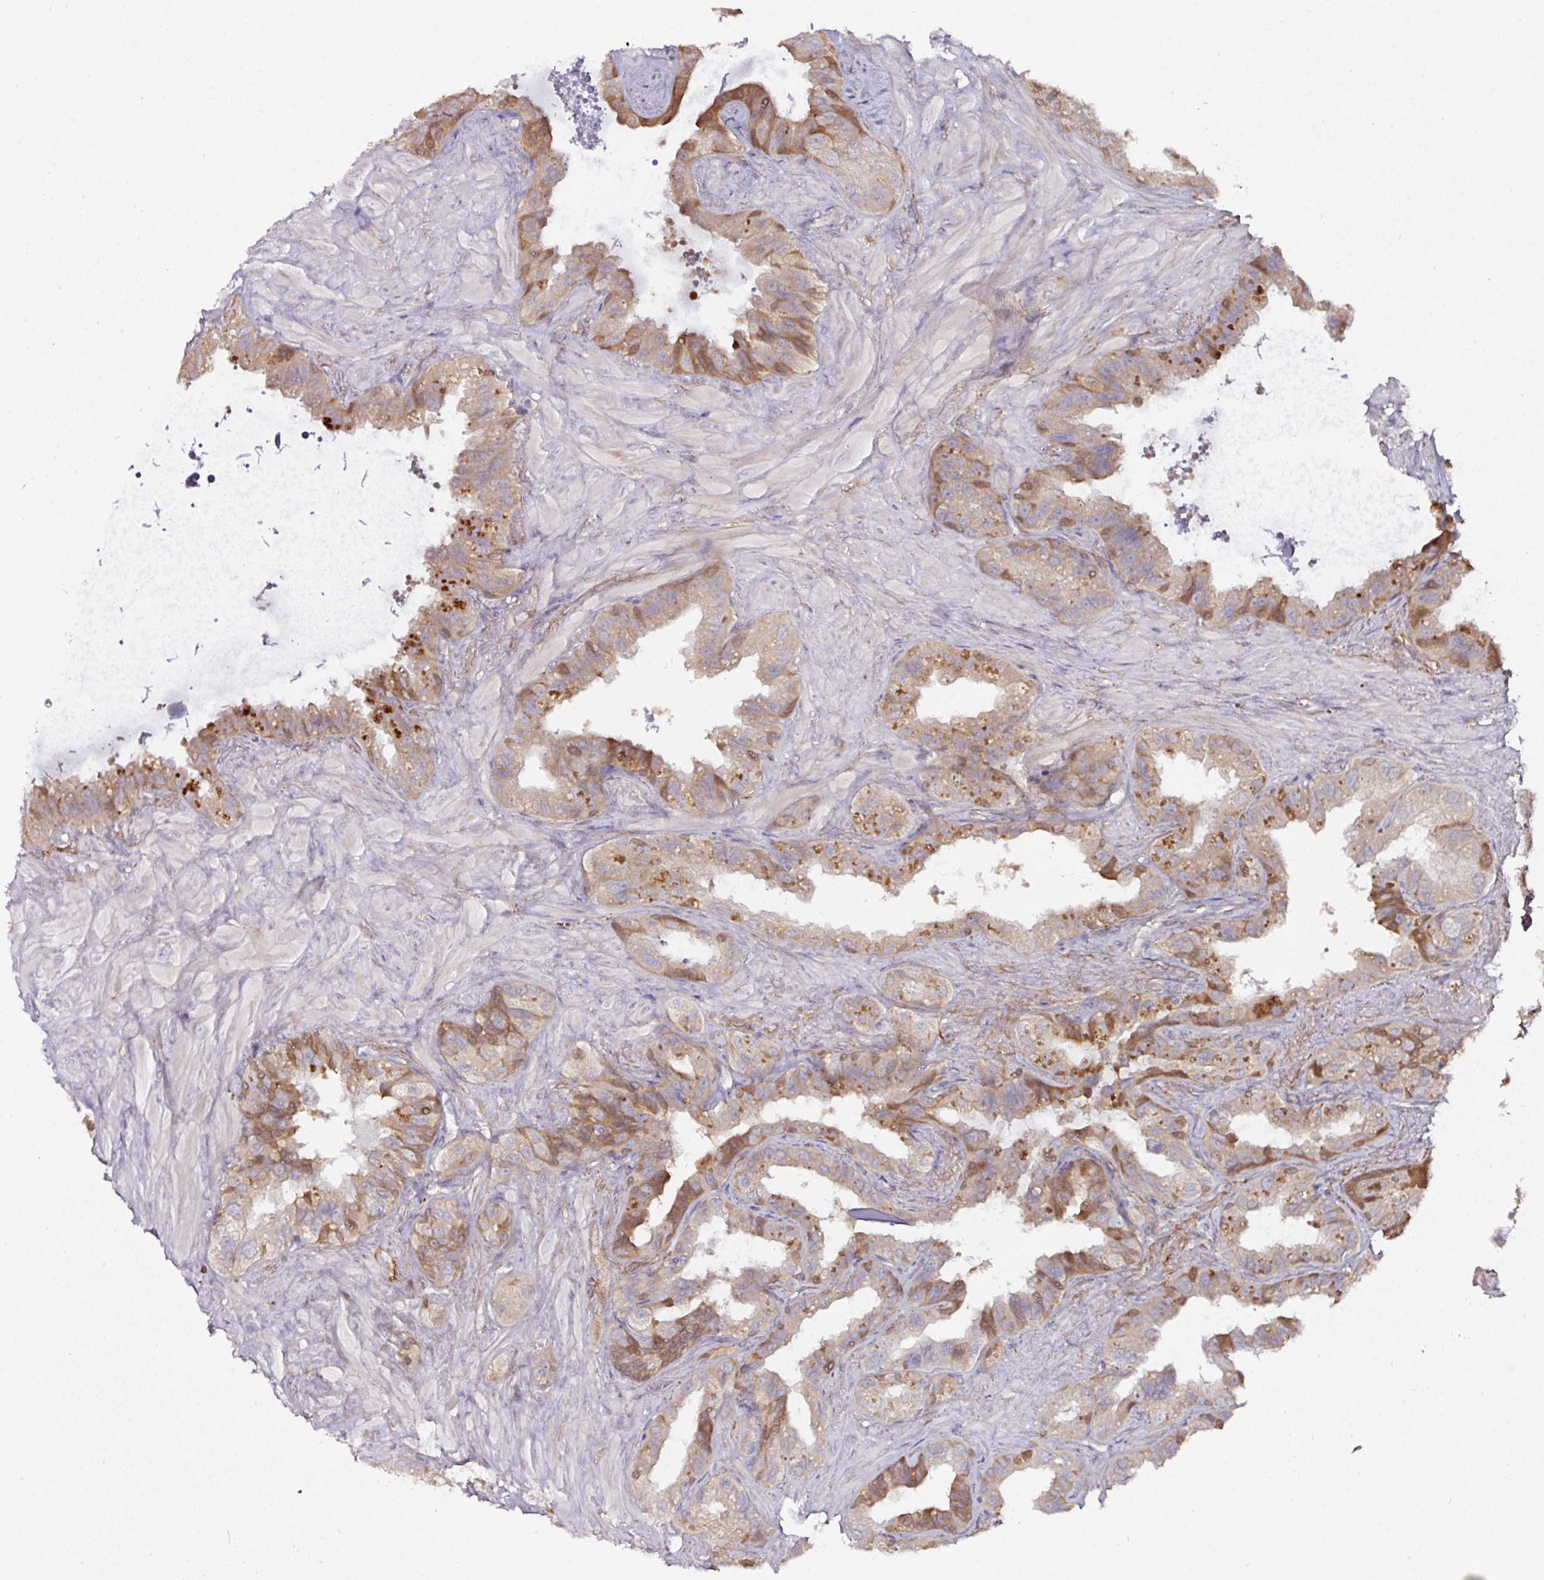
{"staining": {"intensity": "moderate", "quantity": "25%-75%", "location": "cytoplasmic/membranous"}, "tissue": "seminal vesicle", "cell_type": "Glandular cells", "image_type": "normal", "snomed": [{"axis": "morphology", "description": "Normal tissue, NOS"}, {"axis": "topography", "description": "Seminal veicle"}, {"axis": "topography", "description": "Peripheral nerve tissue"}], "caption": "Immunohistochemistry (DAB (3,3'-diaminobenzidine)) staining of unremarkable human seminal vesicle demonstrates moderate cytoplasmic/membranous protein positivity in about 25%-75% of glandular cells.", "gene": "CTDSP2", "patient": {"sex": "male", "age": 76}}